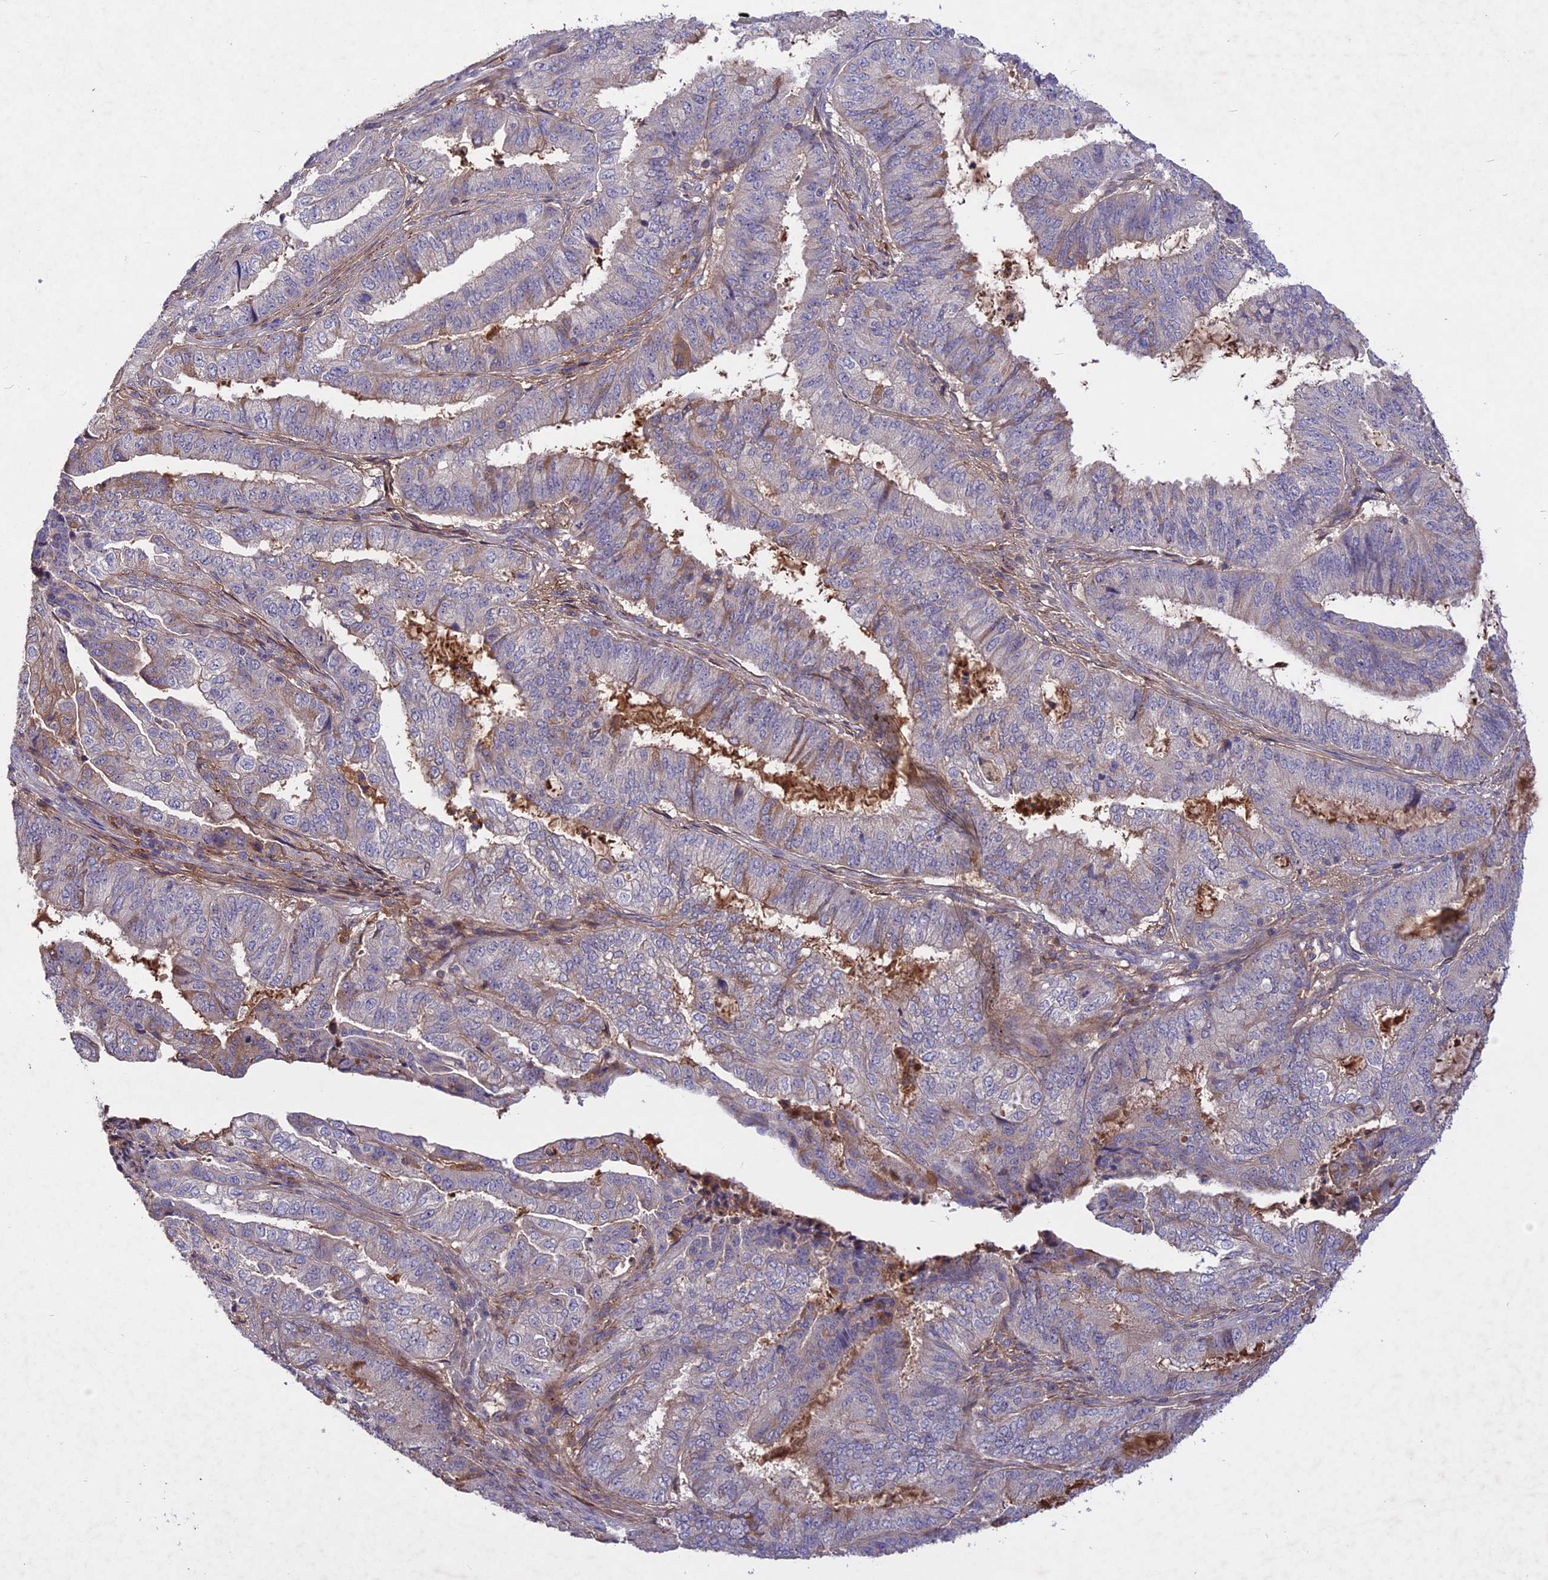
{"staining": {"intensity": "weak", "quantity": "<25%", "location": "cytoplasmic/membranous"}, "tissue": "endometrial cancer", "cell_type": "Tumor cells", "image_type": "cancer", "snomed": [{"axis": "morphology", "description": "Adenocarcinoma, NOS"}, {"axis": "topography", "description": "Endometrium"}], "caption": "Protein analysis of endometrial adenocarcinoma exhibits no significant expression in tumor cells.", "gene": "ADO", "patient": {"sex": "female", "age": 51}}